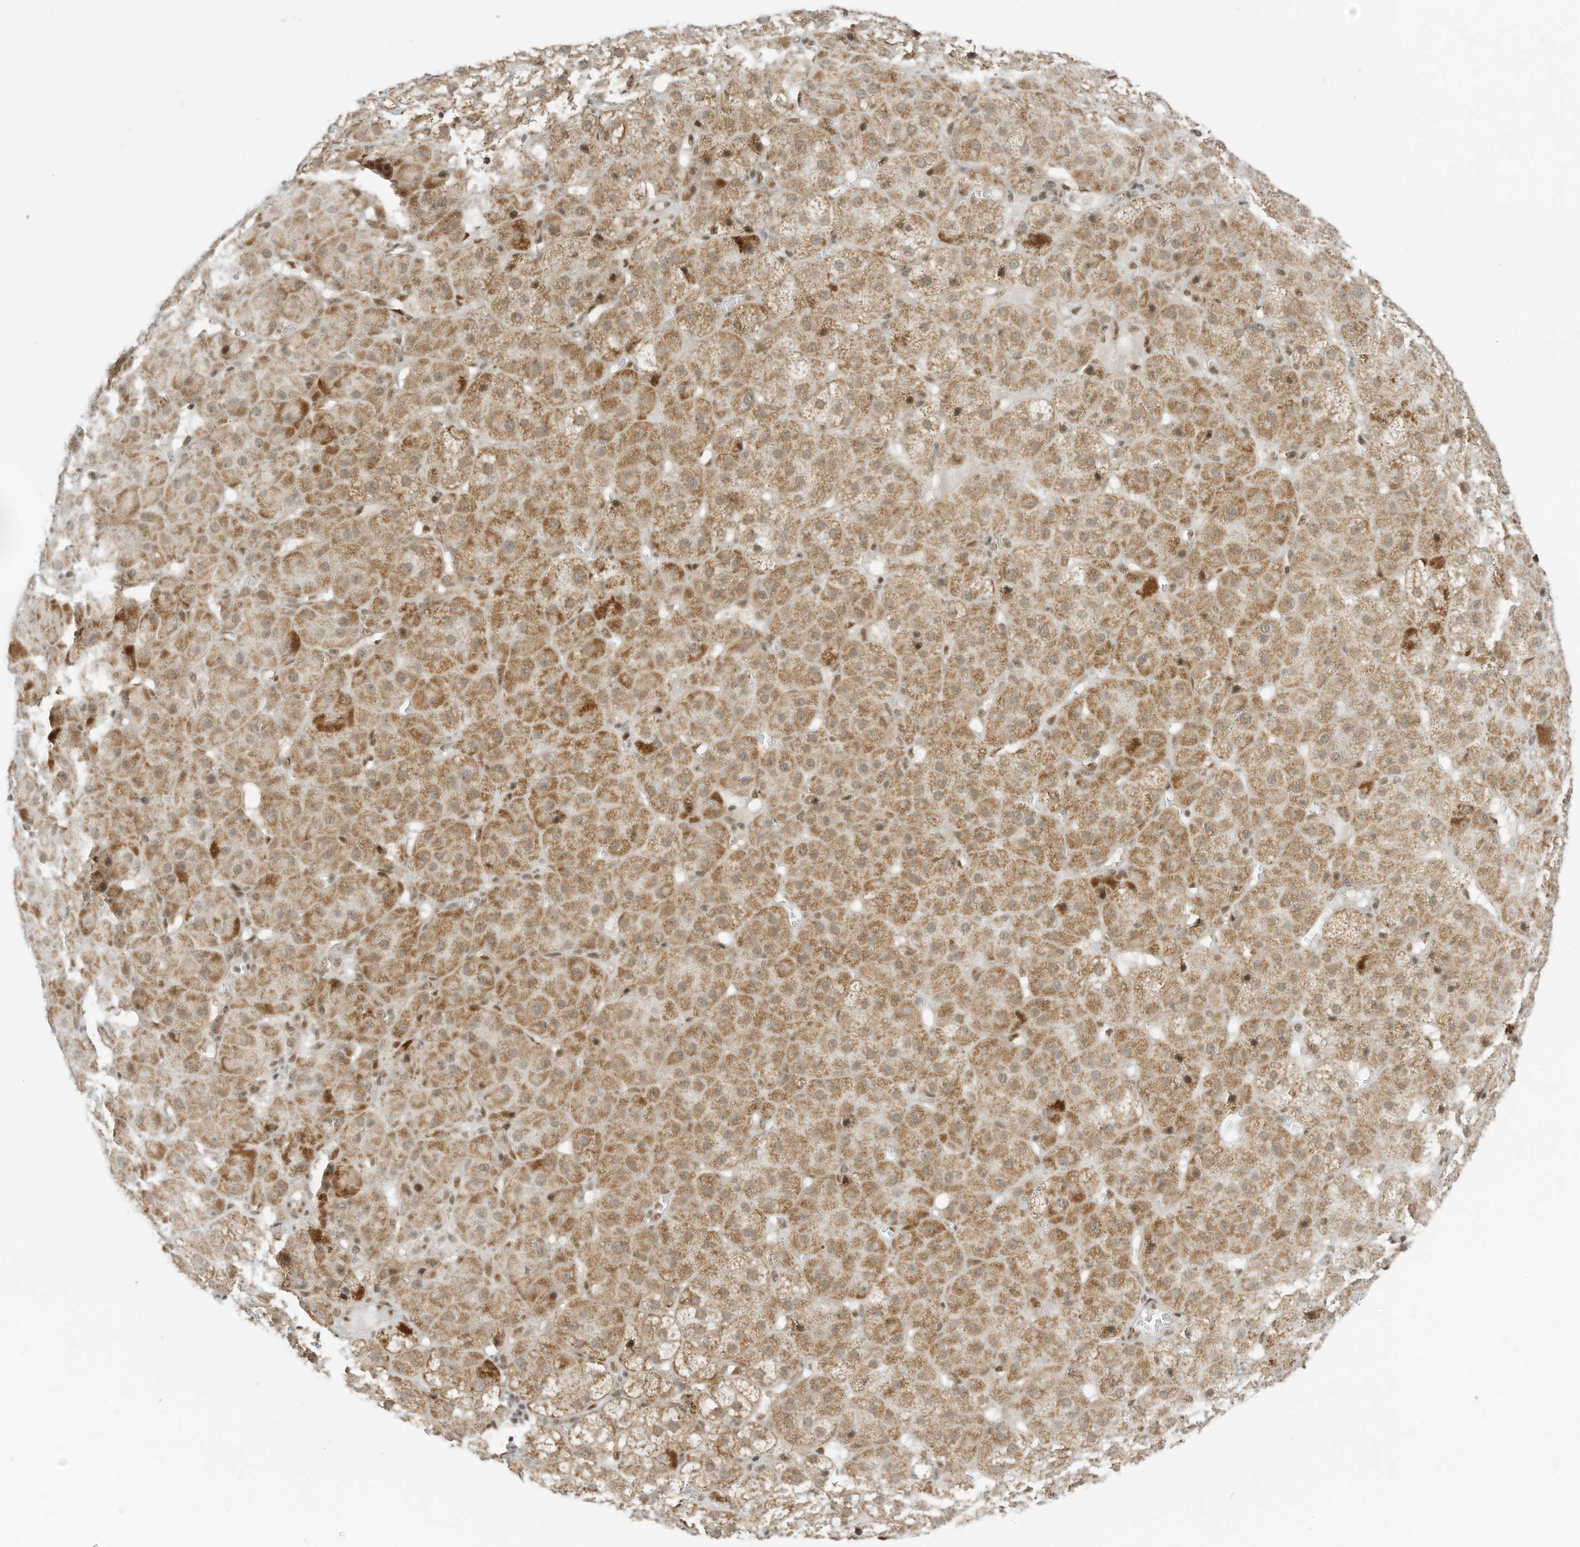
{"staining": {"intensity": "moderate", "quantity": "25%-75%", "location": "cytoplasmic/membranous"}, "tissue": "adrenal gland", "cell_type": "Glandular cells", "image_type": "normal", "snomed": [{"axis": "morphology", "description": "Normal tissue, NOS"}, {"axis": "topography", "description": "Adrenal gland"}], "caption": "Brown immunohistochemical staining in normal adrenal gland shows moderate cytoplasmic/membranous staining in approximately 25%-75% of glandular cells.", "gene": "AURKAIP1", "patient": {"sex": "female", "age": 57}}